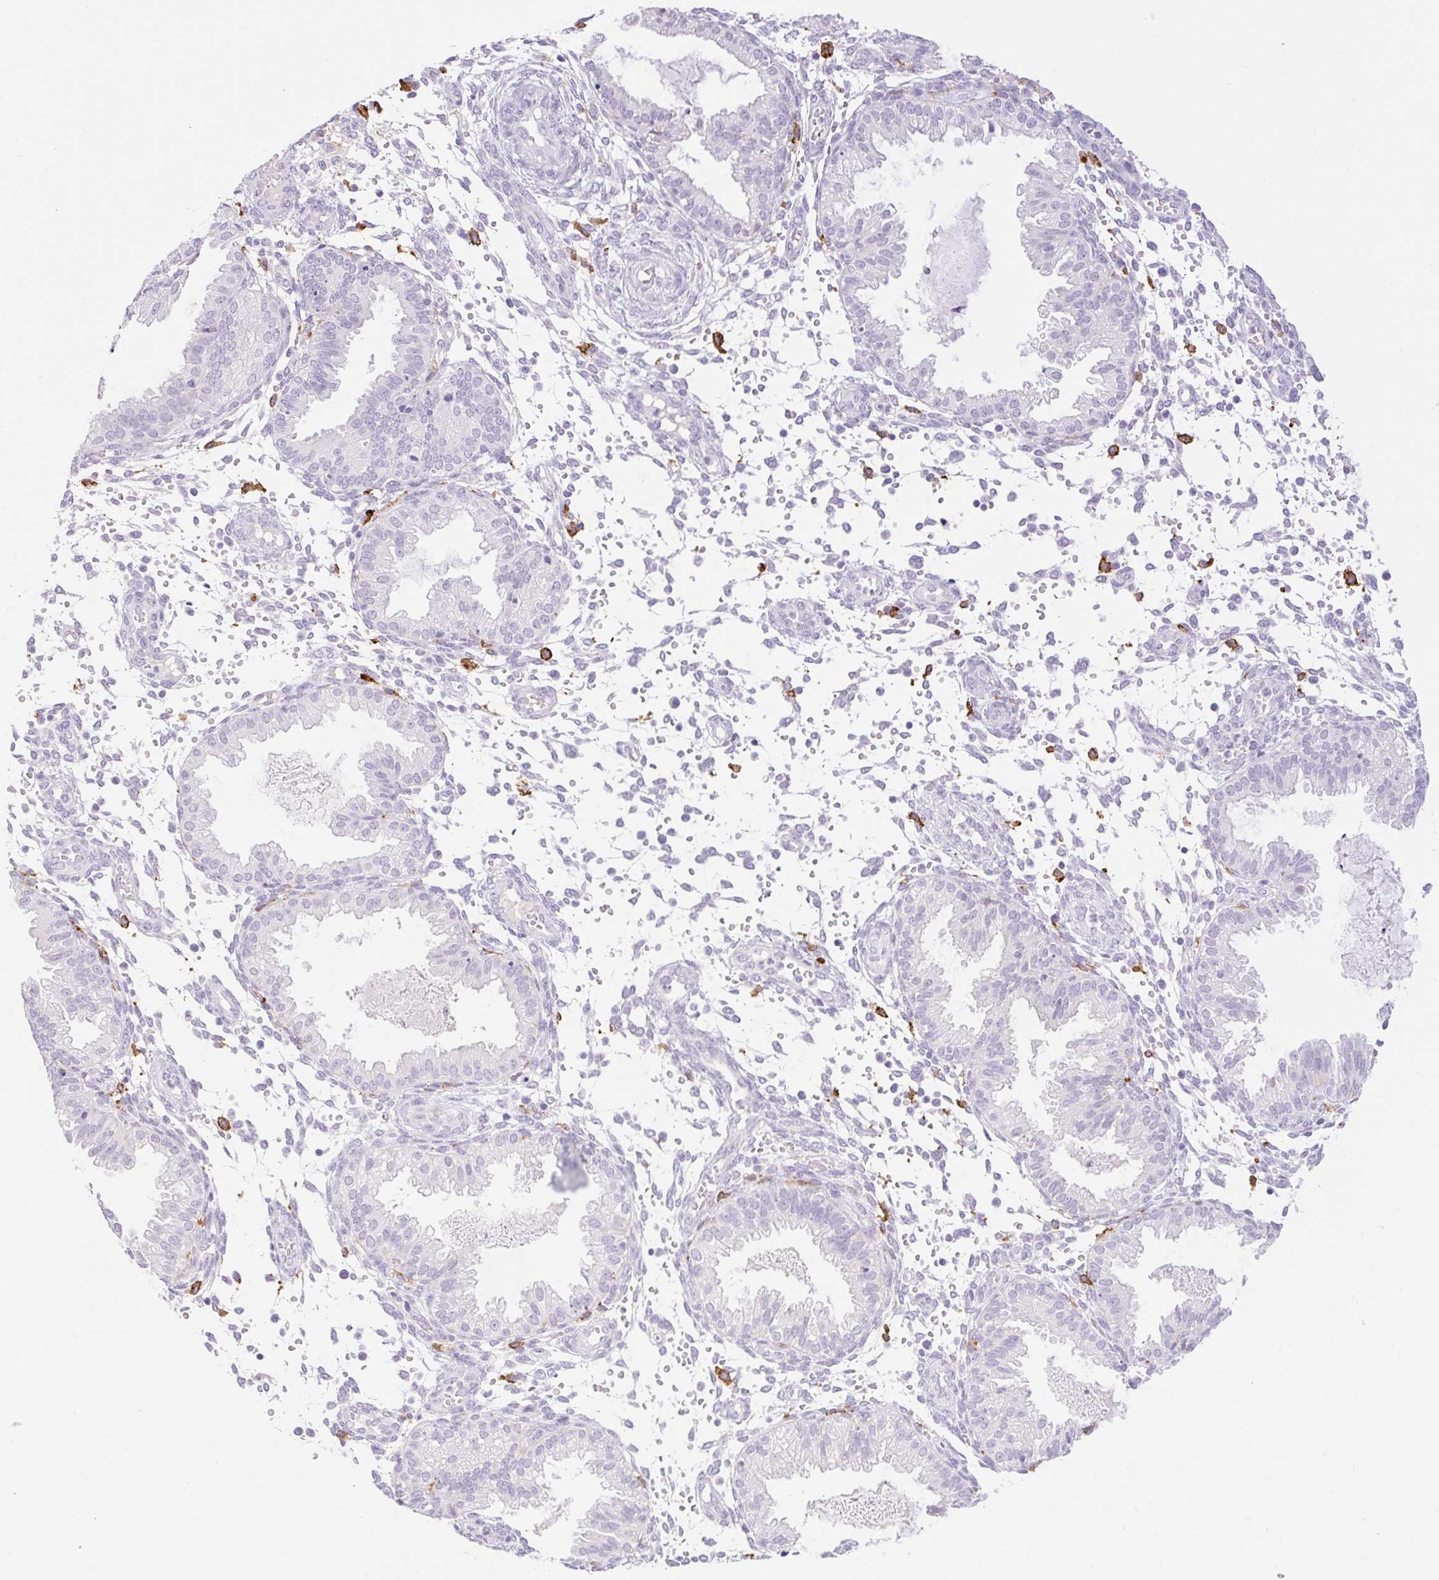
{"staining": {"intensity": "negative", "quantity": "none", "location": "none"}, "tissue": "endometrium", "cell_type": "Cells in endometrial stroma", "image_type": "normal", "snomed": [{"axis": "morphology", "description": "Normal tissue, NOS"}, {"axis": "topography", "description": "Endometrium"}], "caption": "This histopathology image is of benign endometrium stained with IHC to label a protein in brown with the nuclei are counter-stained blue. There is no expression in cells in endometrial stroma. (DAB IHC visualized using brightfield microscopy, high magnification).", "gene": "SIGLEC1", "patient": {"sex": "female", "age": 33}}